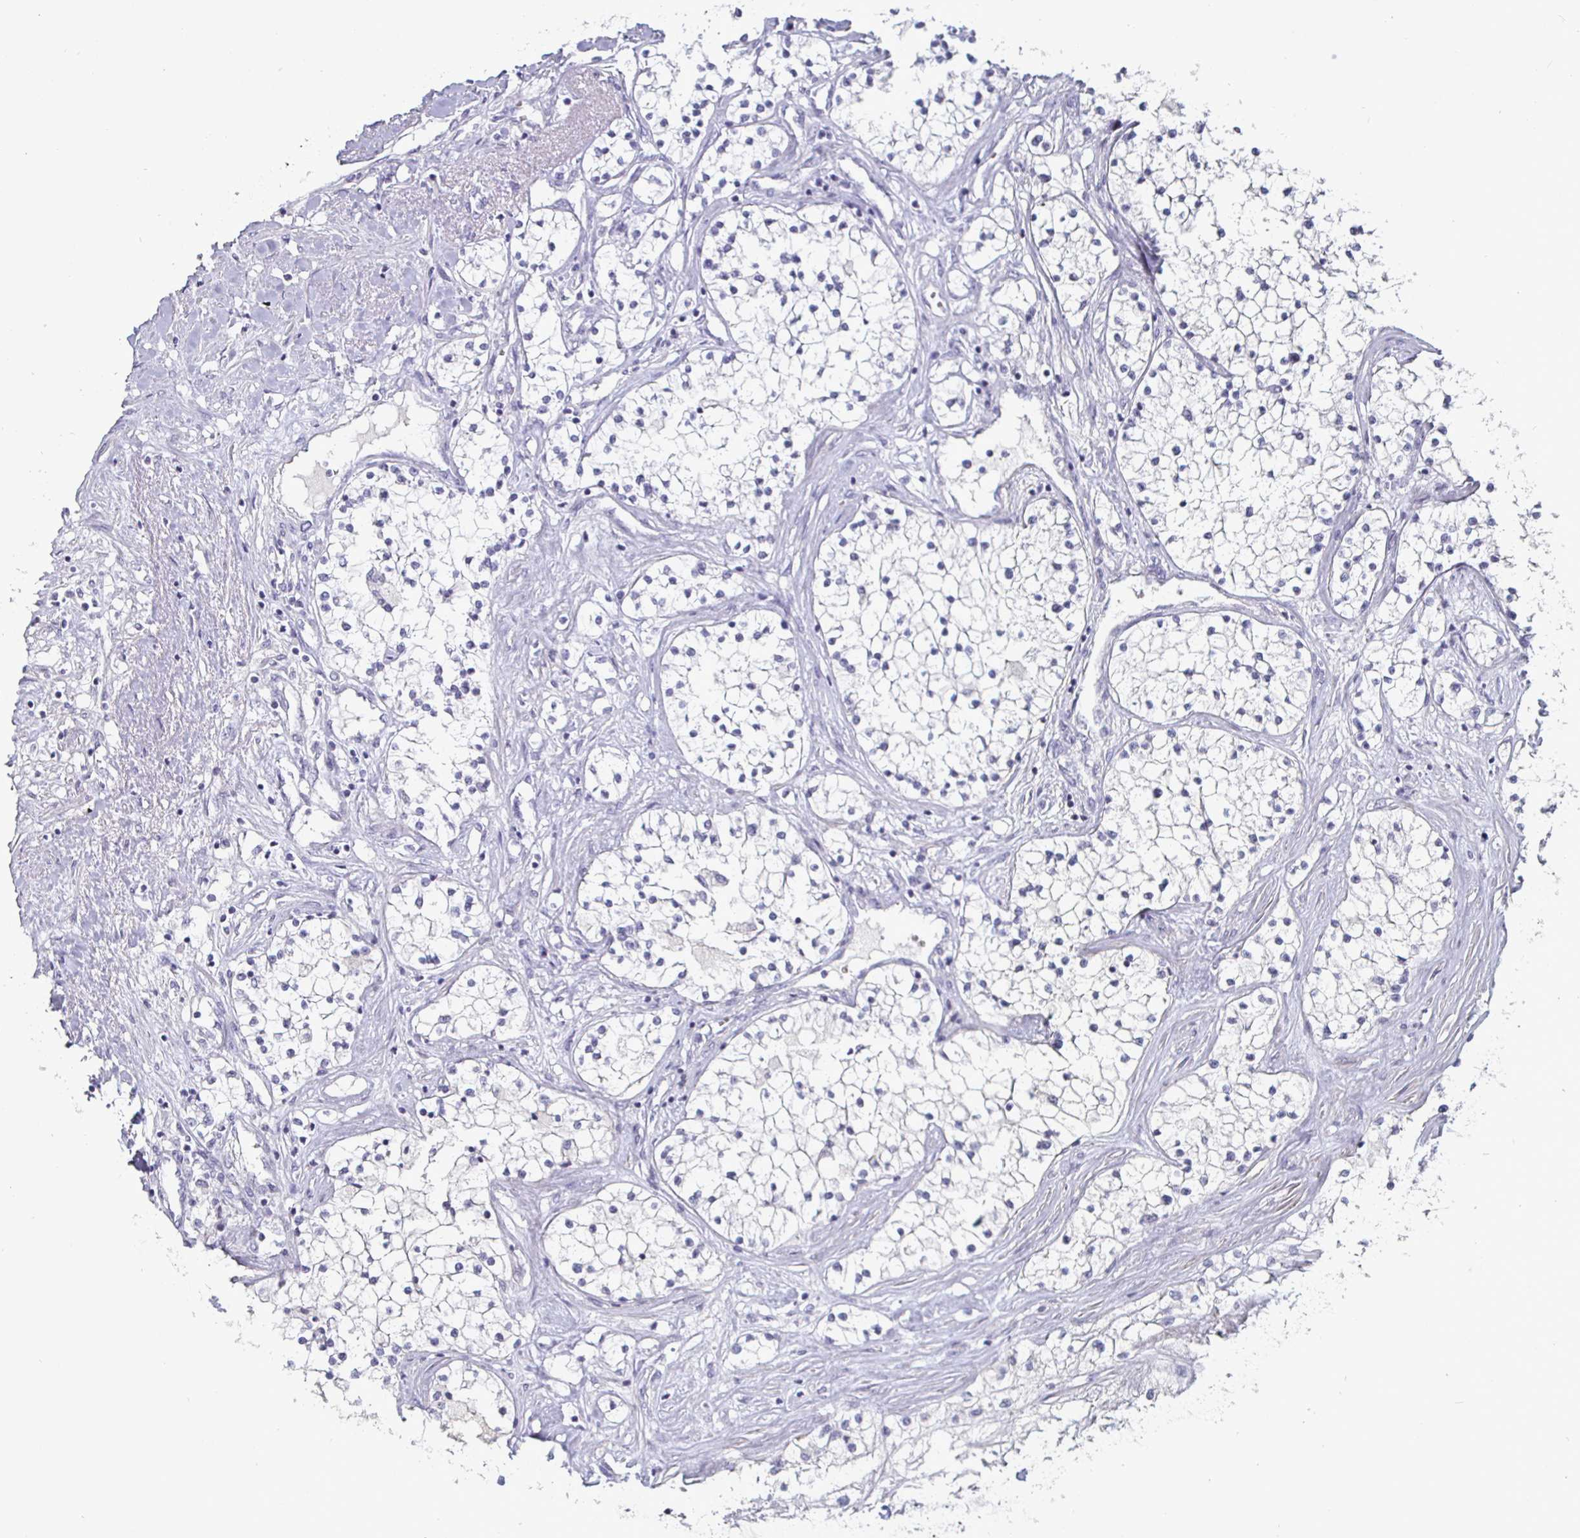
{"staining": {"intensity": "negative", "quantity": "none", "location": "none"}, "tissue": "renal cancer", "cell_type": "Tumor cells", "image_type": "cancer", "snomed": [{"axis": "morphology", "description": "Adenocarcinoma, NOS"}, {"axis": "topography", "description": "Kidney"}], "caption": "Tumor cells are negative for brown protein staining in renal adenocarcinoma.", "gene": "ENPP1", "patient": {"sex": "male", "age": 68}}